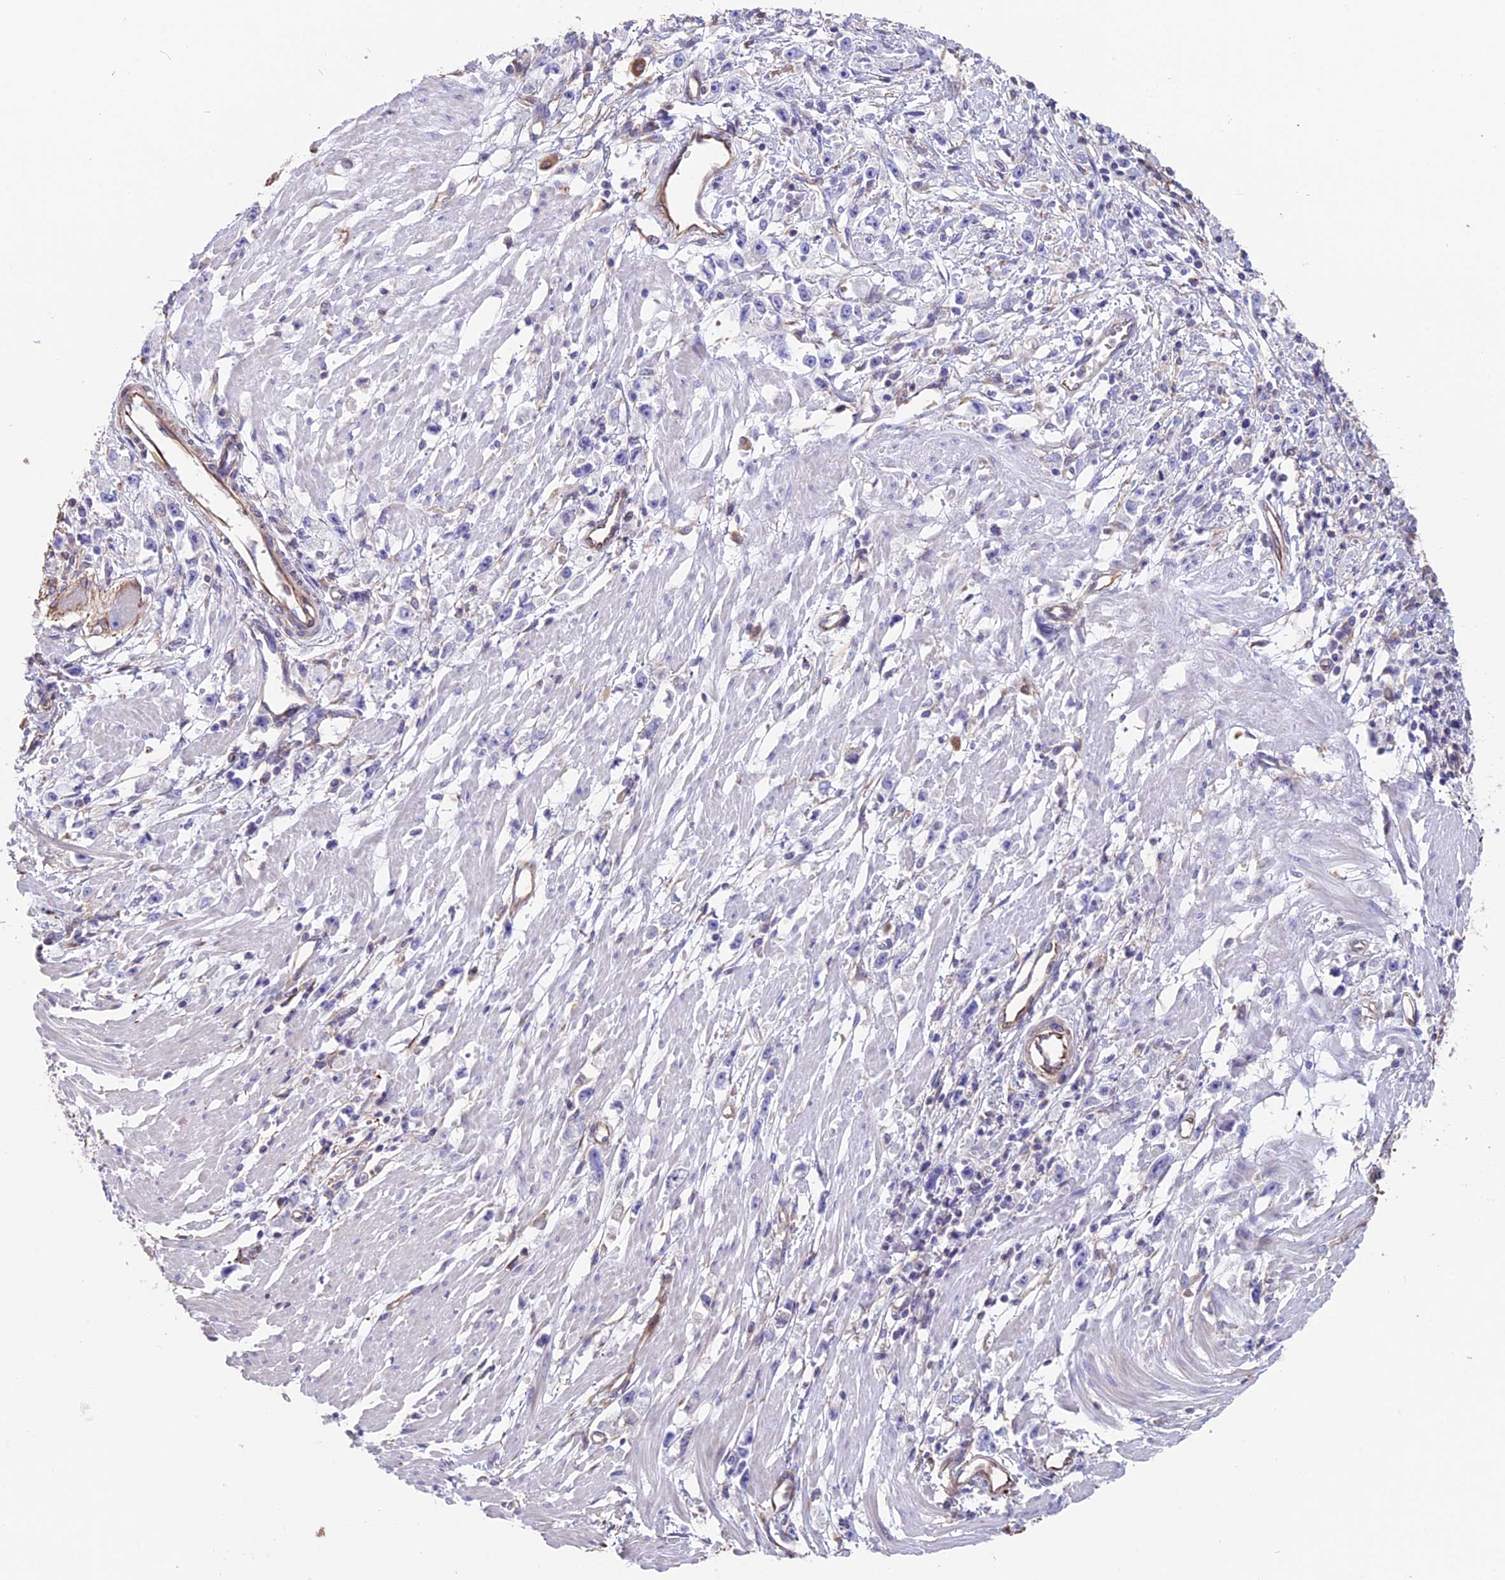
{"staining": {"intensity": "negative", "quantity": "none", "location": "none"}, "tissue": "stomach cancer", "cell_type": "Tumor cells", "image_type": "cancer", "snomed": [{"axis": "morphology", "description": "Adenocarcinoma, NOS"}, {"axis": "topography", "description": "Stomach"}], "caption": "Tumor cells are negative for protein expression in human stomach cancer (adenocarcinoma). (Stains: DAB immunohistochemistry (IHC) with hematoxylin counter stain, Microscopy: brightfield microscopy at high magnification).", "gene": "SEH1L", "patient": {"sex": "female", "age": 59}}